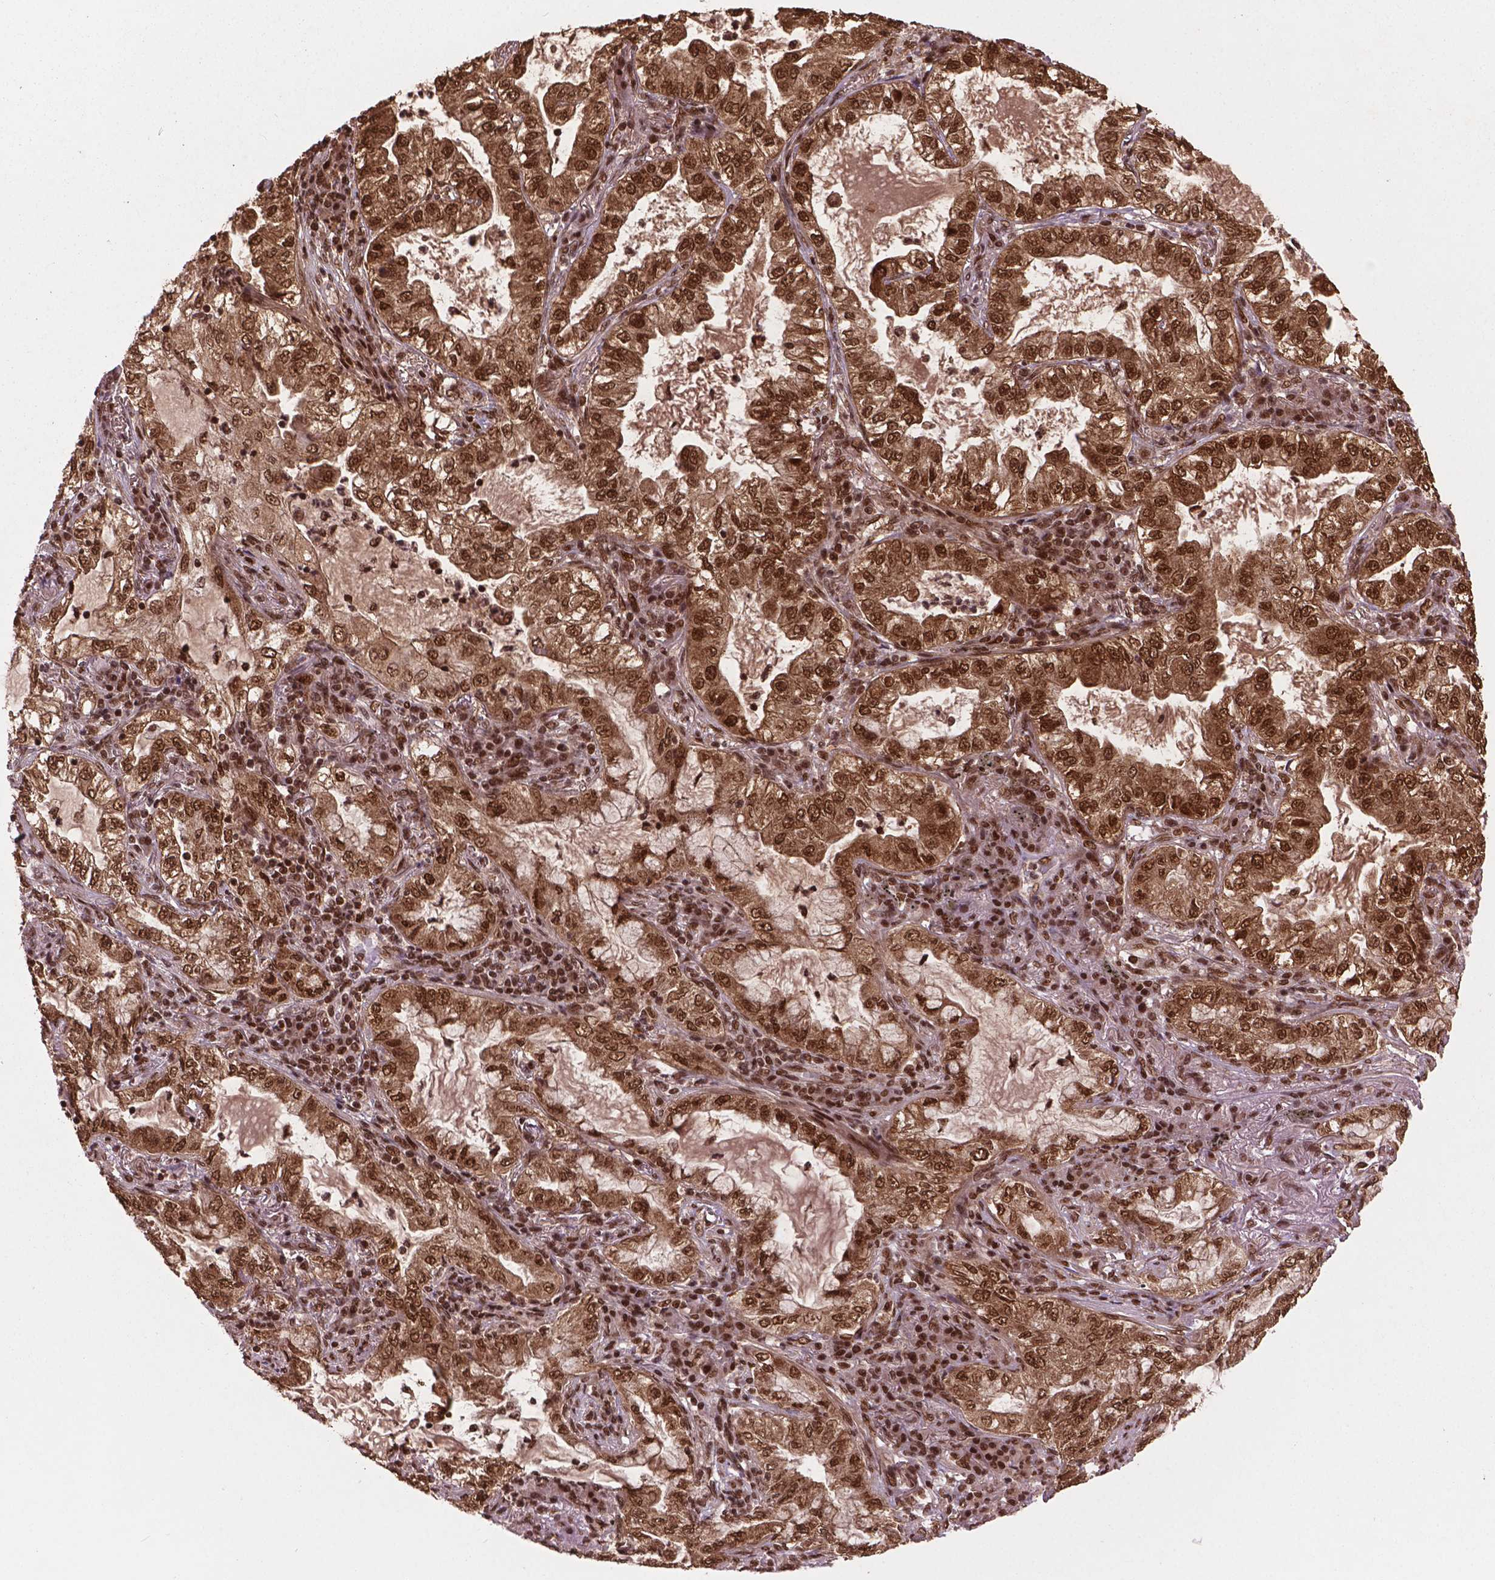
{"staining": {"intensity": "strong", "quantity": ">75%", "location": "cytoplasmic/membranous,nuclear"}, "tissue": "lung cancer", "cell_type": "Tumor cells", "image_type": "cancer", "snomed": [{"axis": "morphology", "description": "Adenocarcinoma, NOS"}, {"axis": "topography", "description": "Lung"}], "caption": "Protein expression analysis of human adenocarcinoma (lung) reveals strong cytoplasmic/membranous and nuclear positivity in about >75% of tumor cells.", "gene": "SIRT6", "patient": {"sex": "female", "age": 73}}